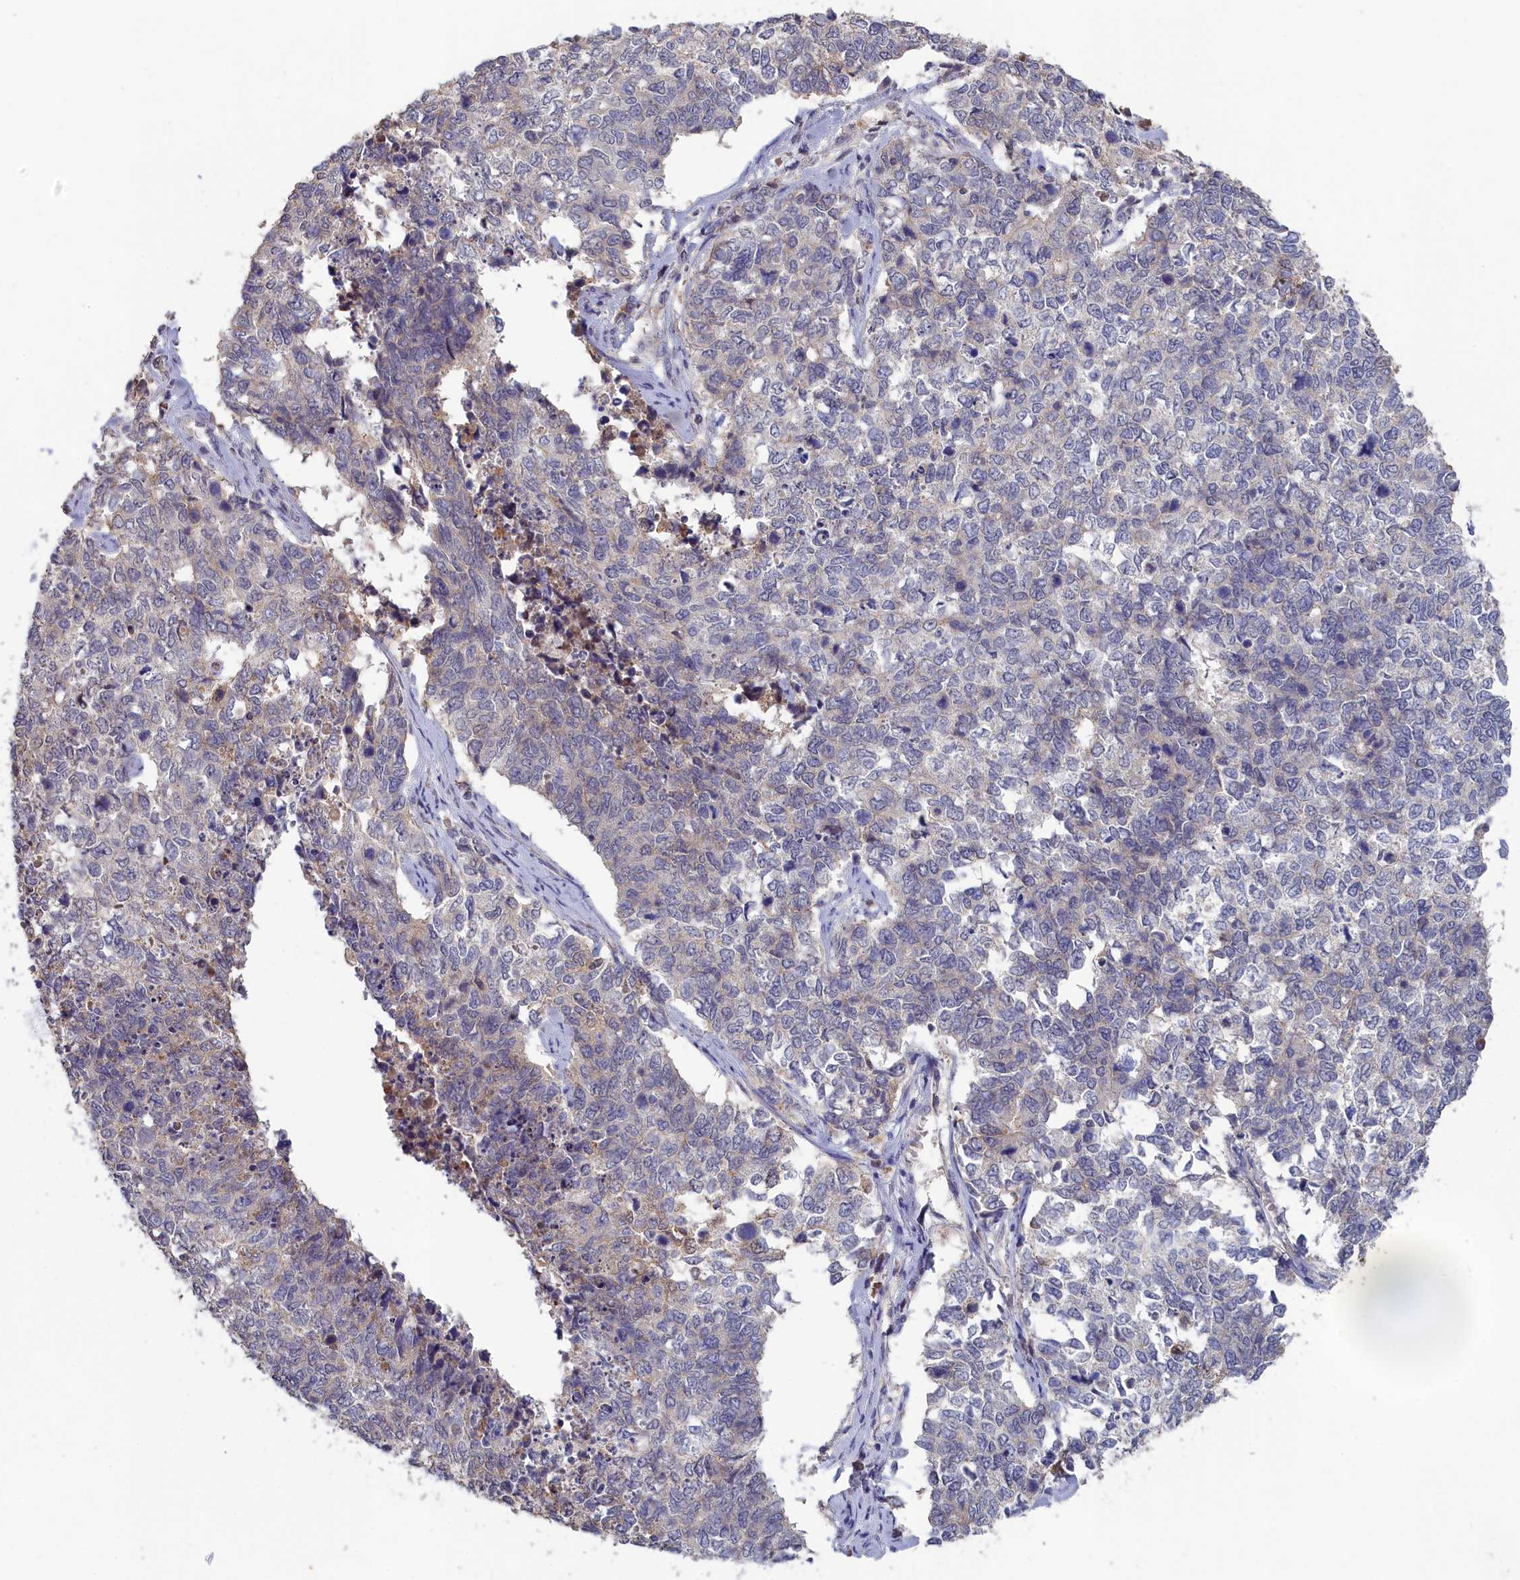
{"staining": {"intensity": "negative", "quantity": "none", "location": "none"}, "tissue": "cervical cancer", "cell_type": "Tumor cells", "image_type": "cancer", "snomed": [{"axis": "morphology", "description": "Squamous cell carcinoma, NOS"}, {"axis": "topography", "description": "Cervix"}], "caption": "A histopathology image of human squamous cell carcinoma (cervical) is negative for staining in tumor cells. (Stains: DAB (3,3'-diaminobenzidine) IHC with hematoxylin counter stain, Microscopy: brightfield microscopy at high magnification).", "gene": "CELF5", "patient": {"sex": "female", "age": 63}}